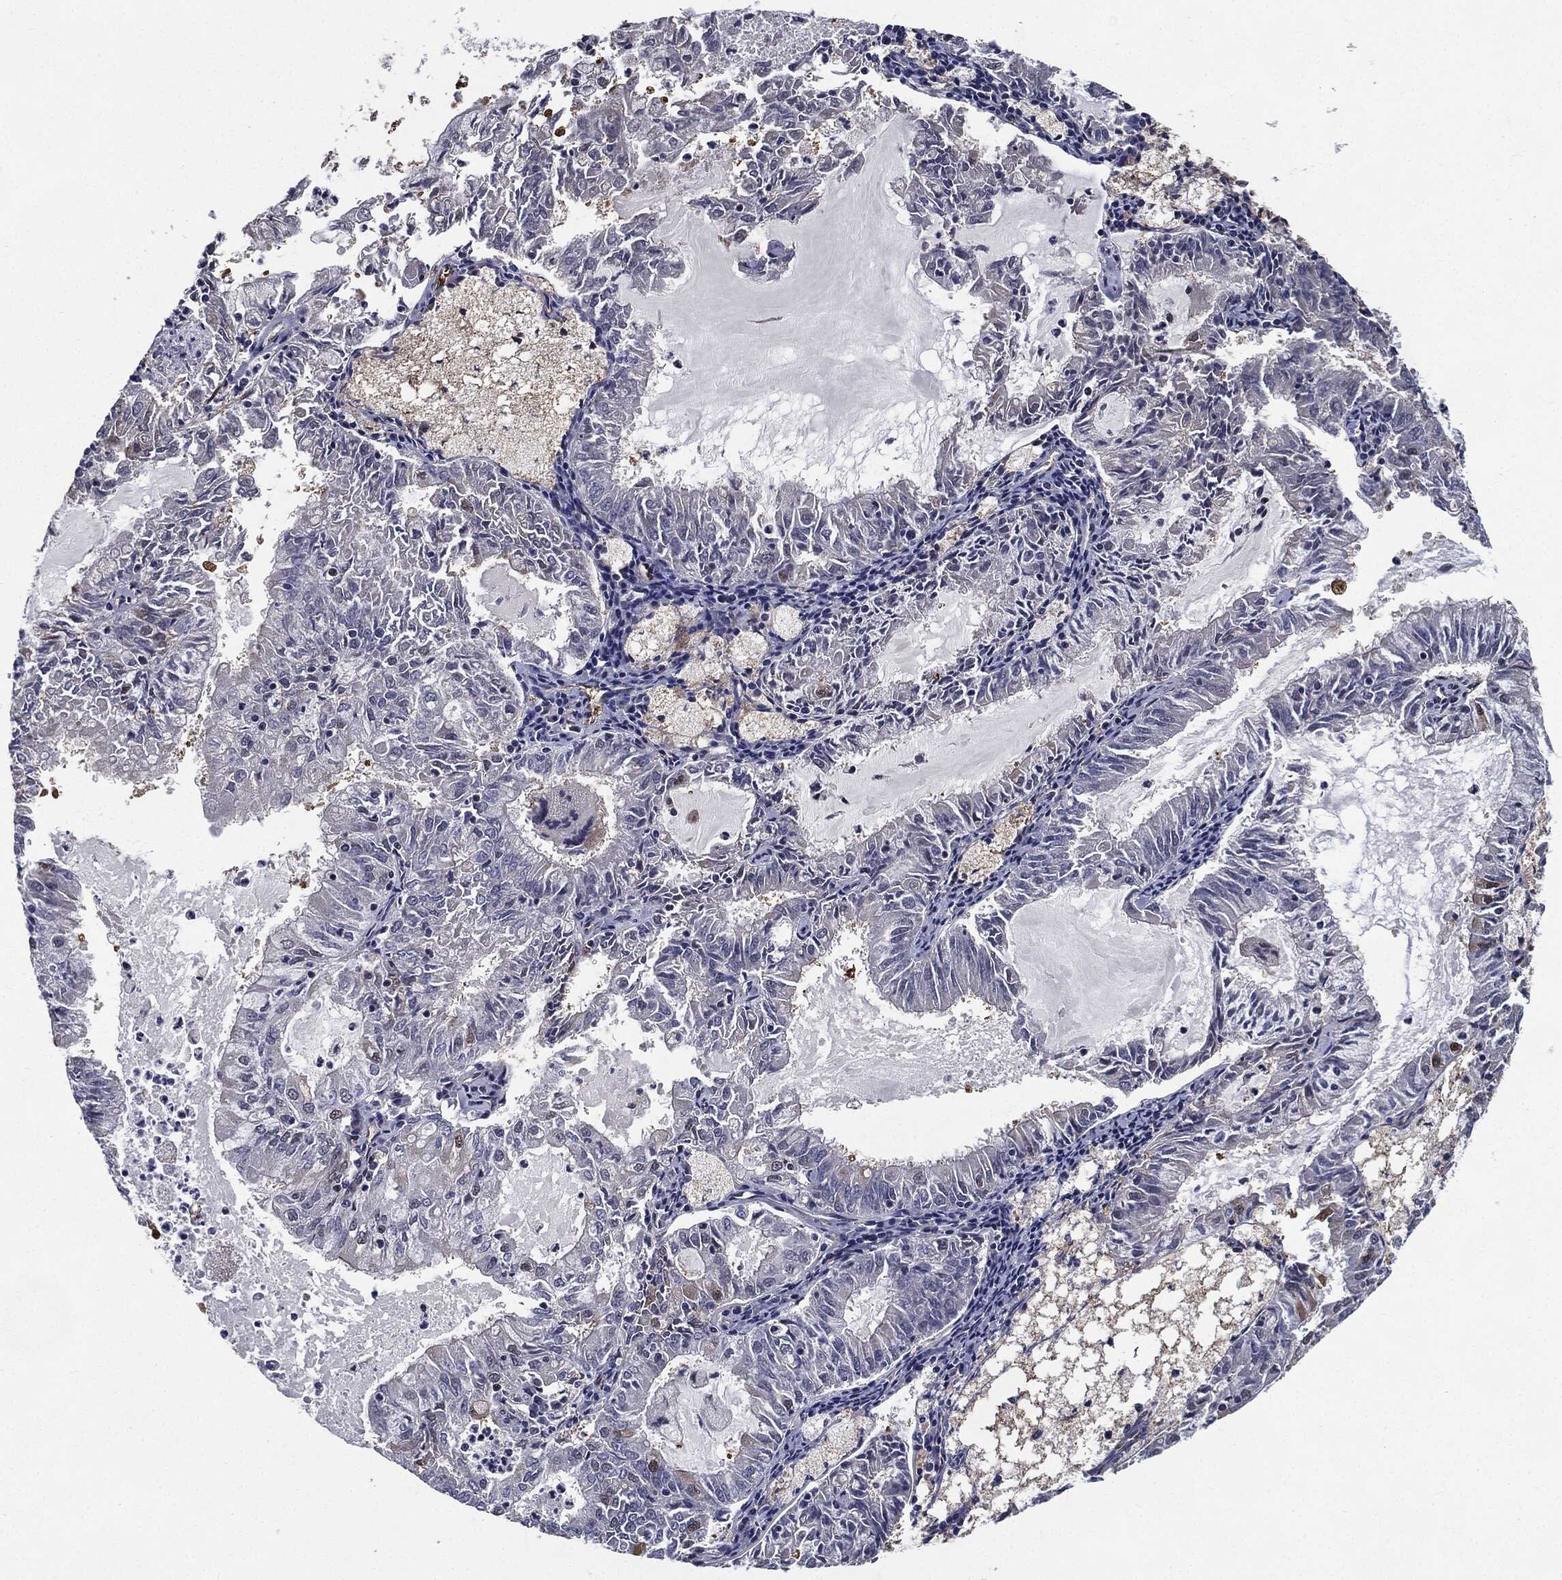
{"staining": {"intensity": "negative", "quantity": "none", "location": "none"}, "tissue": "endometrial cancer", "cell_type": "Tumor cells", "image_type": "cancer", "snomed": [{"axis": "morphology", "description": "Adenocarcinoma, NOS"}, {"axis": "topography", "description": "Endometrium"}], "caption": "Micrograph shows no significant protein expression in tumor cells of adenocarcinoma (endometrial).", "gene": "JUN", "patient": {"sex": "female", "age": 57}}